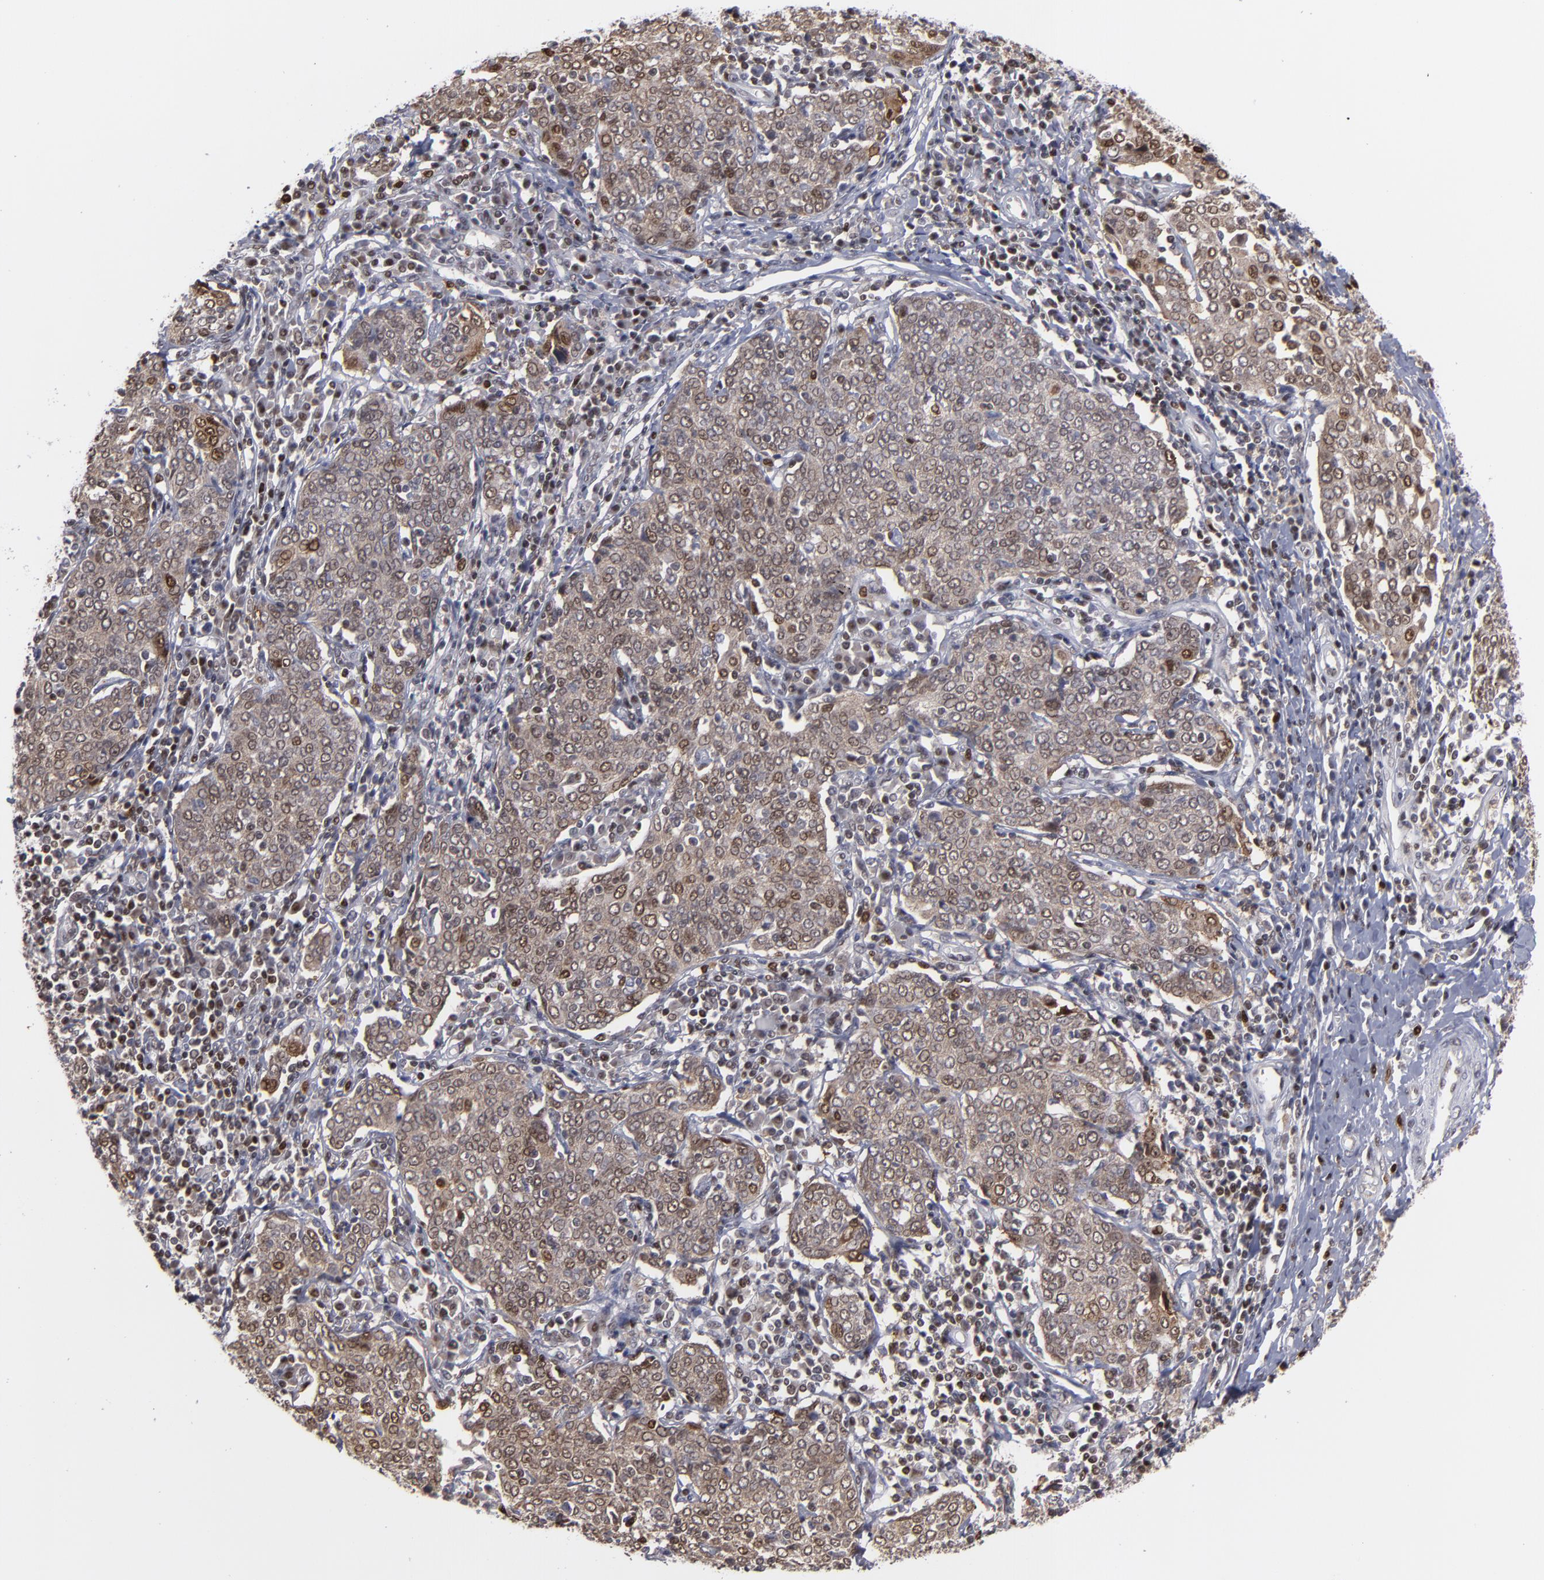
{"staining": {"intensity": "moderate", "quantity": "25%-75%", "location": "cytoplasmic/membranous,nuclear"}, "tissue": "cervical cancer", "cell_type": "Tumor cells", "image_type": "cancer", "snomed": [{"axis": "morphology", "description": "Squamous cell carcinoma, NOS"}, {"axis": "topography", "description": "Cervix"}], "caption": "A brown stain shows moderate cytoplasmic/membranous and nuclear expression of a protein in cervical squamous cell carcinoma tumor cells. (Brightfield microscopy of DAB IHC at high magnification).", "gene": "GSR", "patient": {"sex": "female", "age": 40}}